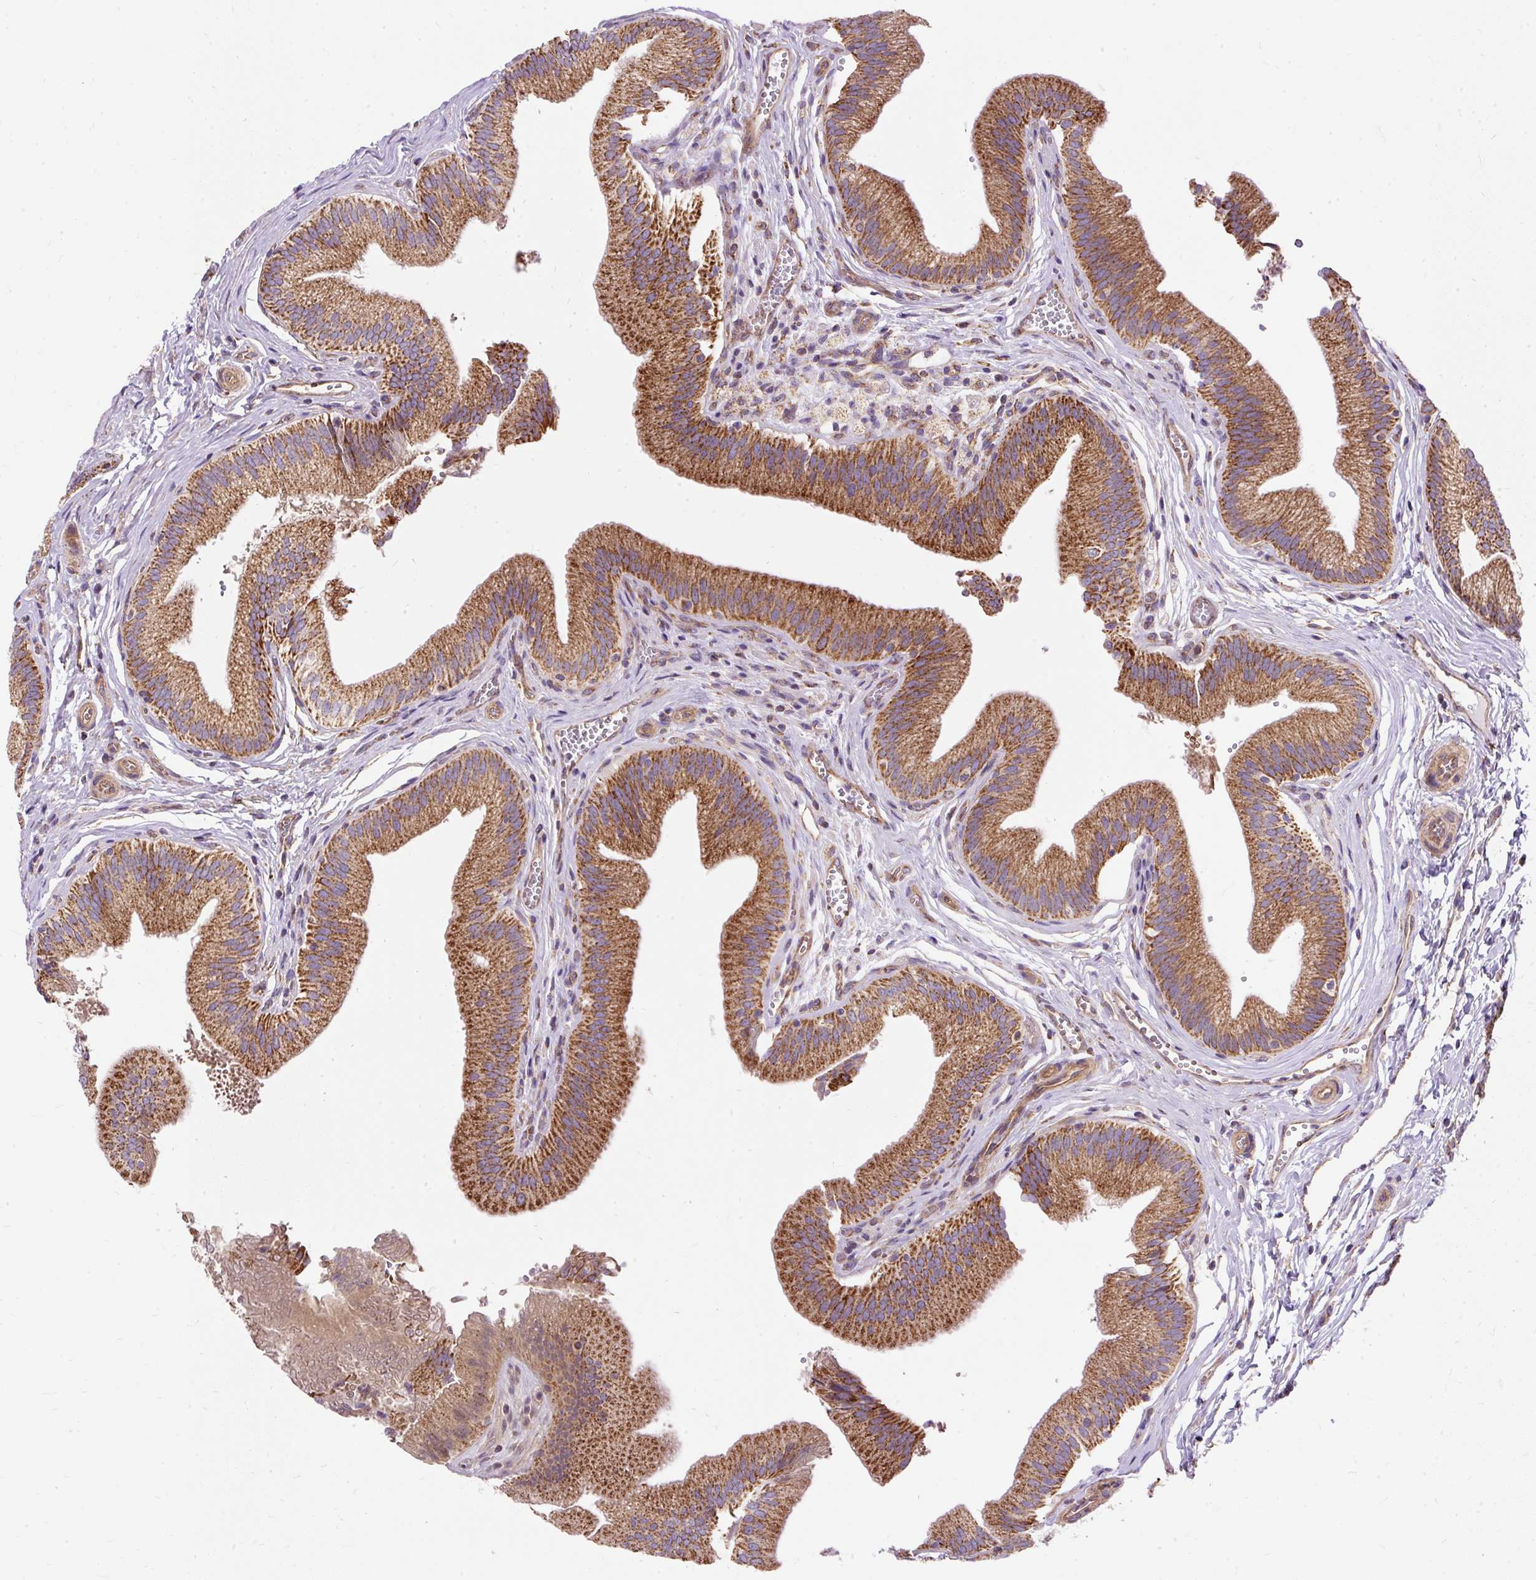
{"staining": {"intensity": "strong", "quantity": ">75%", "location": "cytoplasmic/membranous"}, "tissue": "gallbladder", "cell_type": "Glandular cells", "image_type": "normal", "snomed": [{"axis": "morphology", "description": "Normal tissue, NOS"}, {"axis": "topography", "description": "Gallbladder"}], "caption": "Brown immunohistochemical staining in benign gallbladder demonstrates strong cytoplasmic/membranous positivity in about >75% of glandular cells. (brown staining indicates protein expression, while blue staining denotes nuclei).", "gene": "CEP290", "patient": {"sex": "male", "age": 17}}